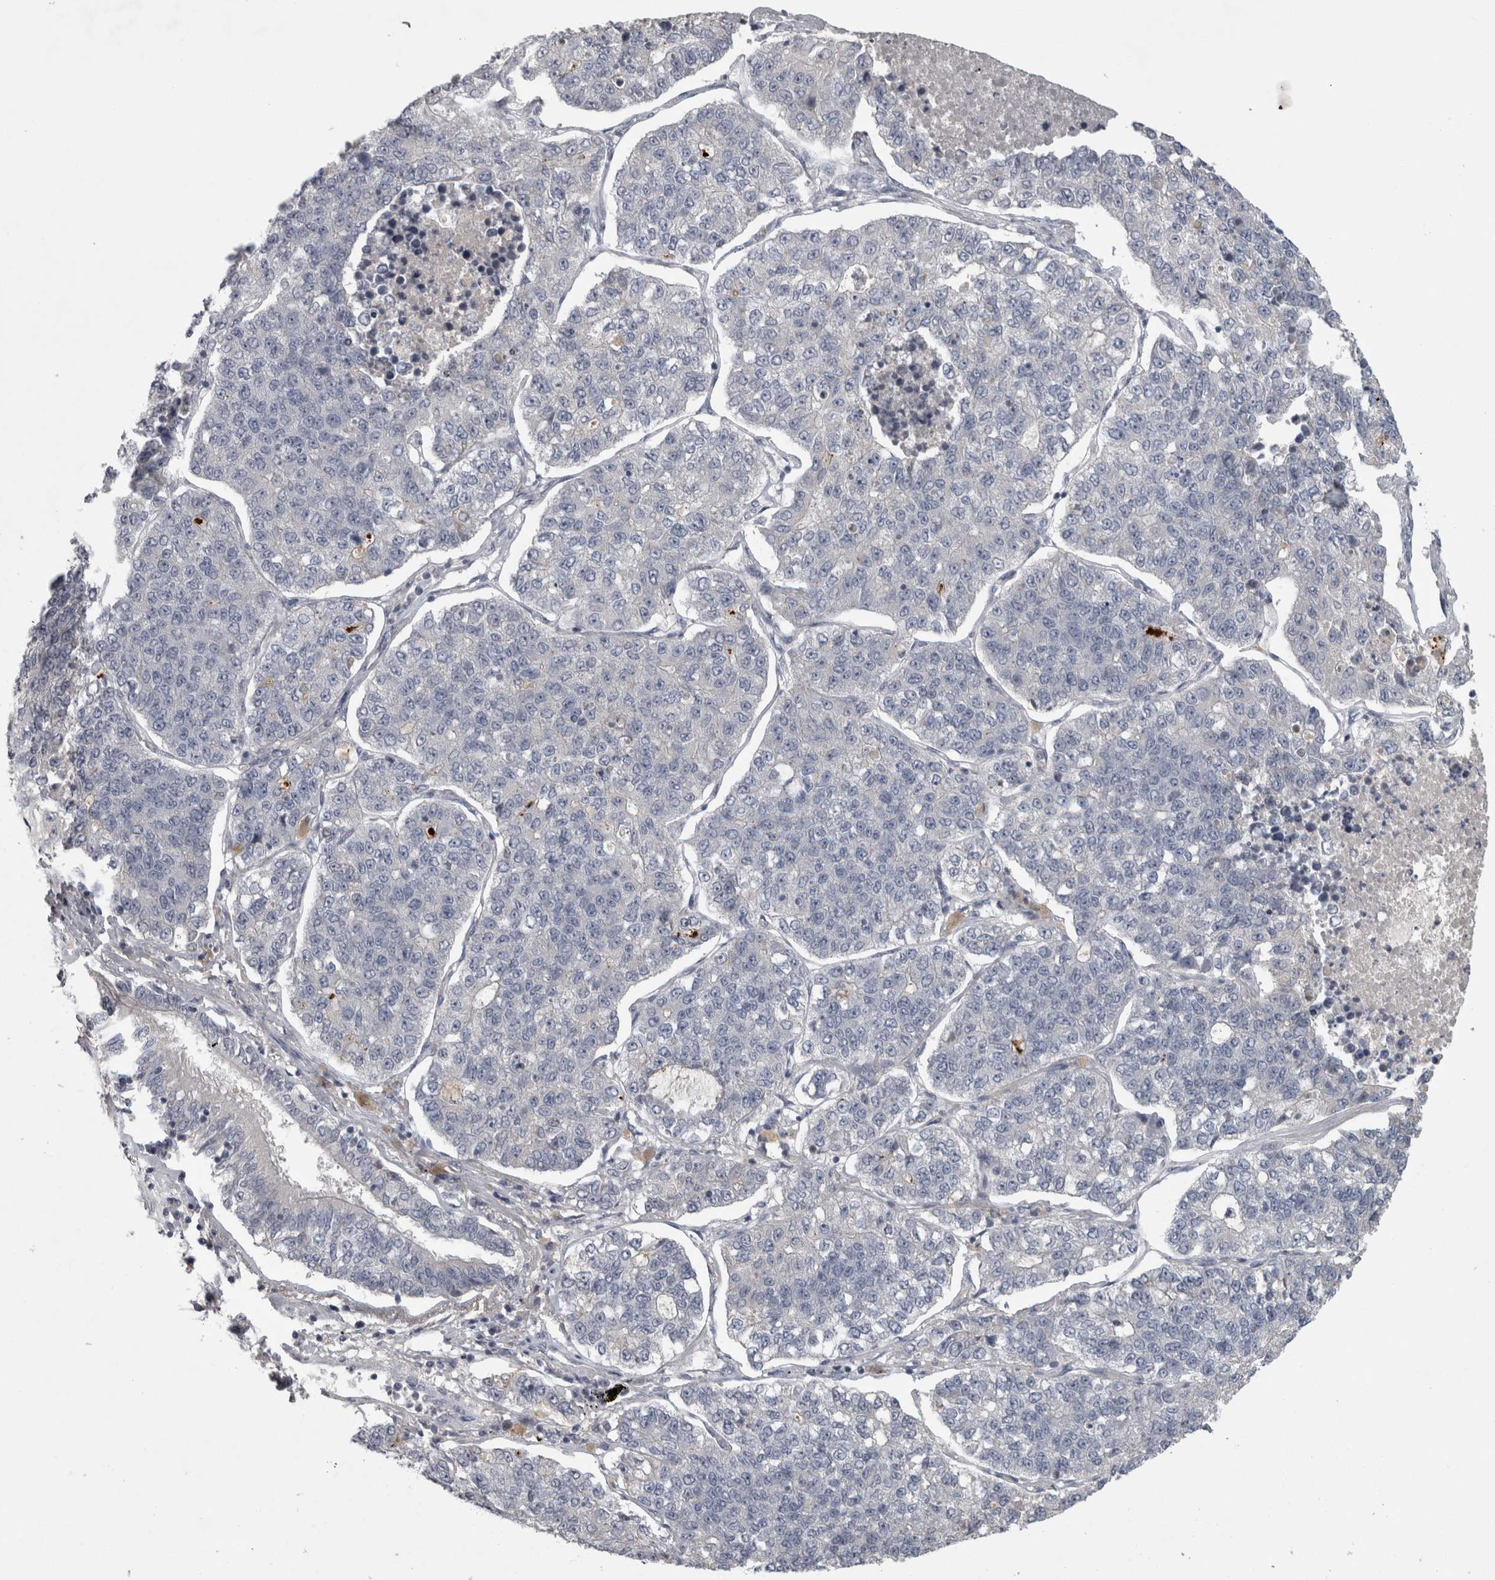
{"staining": {"intensity": "negative", "quantity": "none", "location": "none"}, "tissue": "lung cancer", "cell_type": "Tumor cells", "image_type": "cancer", "snomed": [{"axis": "morphology", "description": "Adenocarcinoma, NOS"}, {"axis": "topography", "description": "Lung"}], "caption": "Tumor cells show no significant positivity in lung adenocarcinoma.", "gene": "ENPP7", "patient": {"sex": "male", "age": 49}}